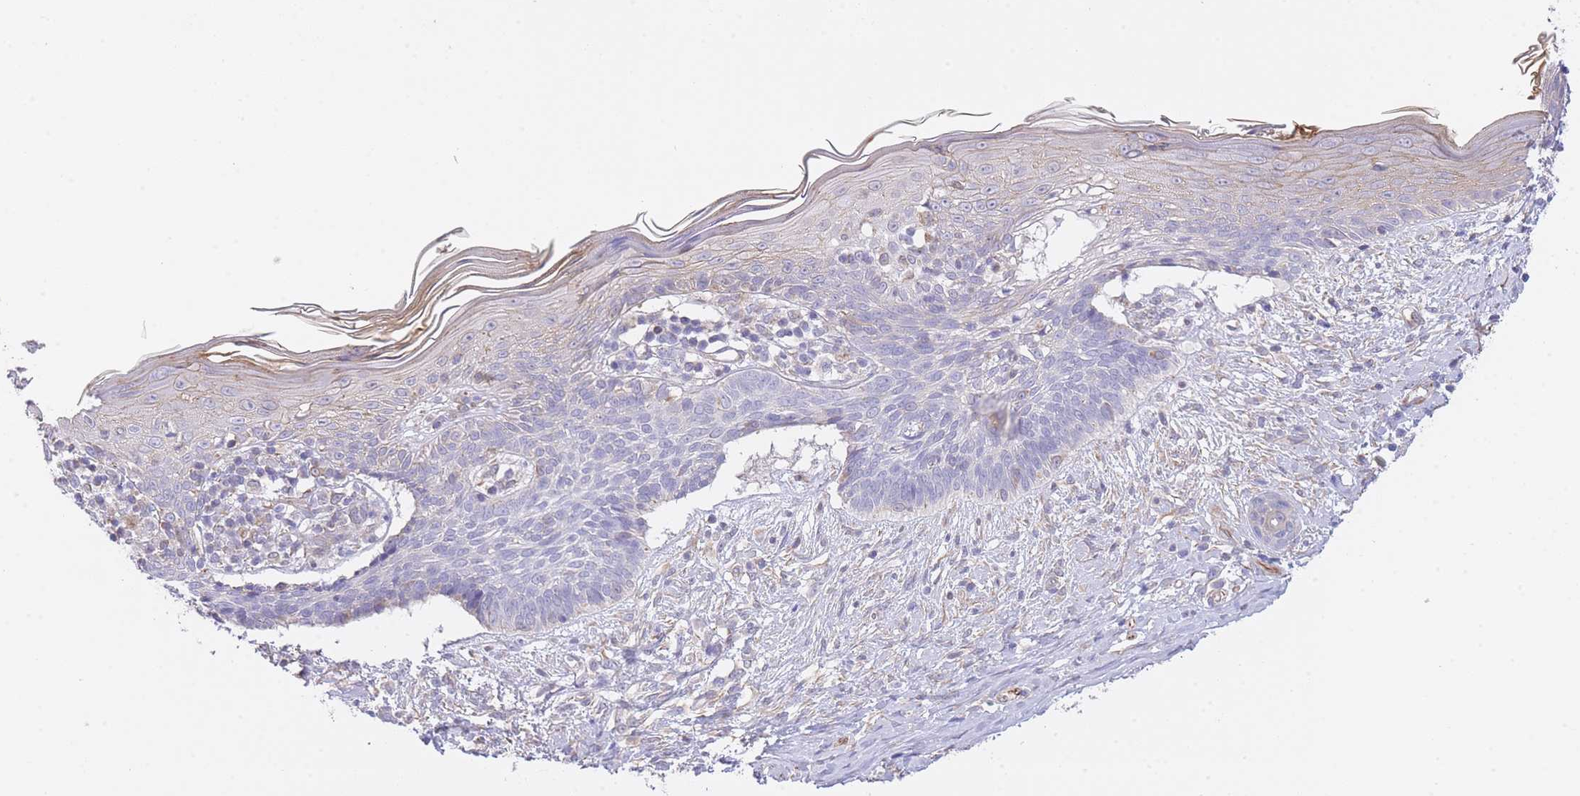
{"staining": {"intensity": "negative", "quantity": "none", "location": "none"}, "tissue": "skin cancer", "cell_type": "Tumor cells", "image_type": "cancer", "snomed": [{"axis": "morphology", "description": "Basal cell carcinoma"}, {"axis": "topography", "description": "Skin"}], "caption": "Immunohistochemical staining of skin cancer (basal cell carcinoma) exhibits no significant positivity in tumor cells.", "gene": "CTBP1", "patient": {"sex": "male", "age": 73}}